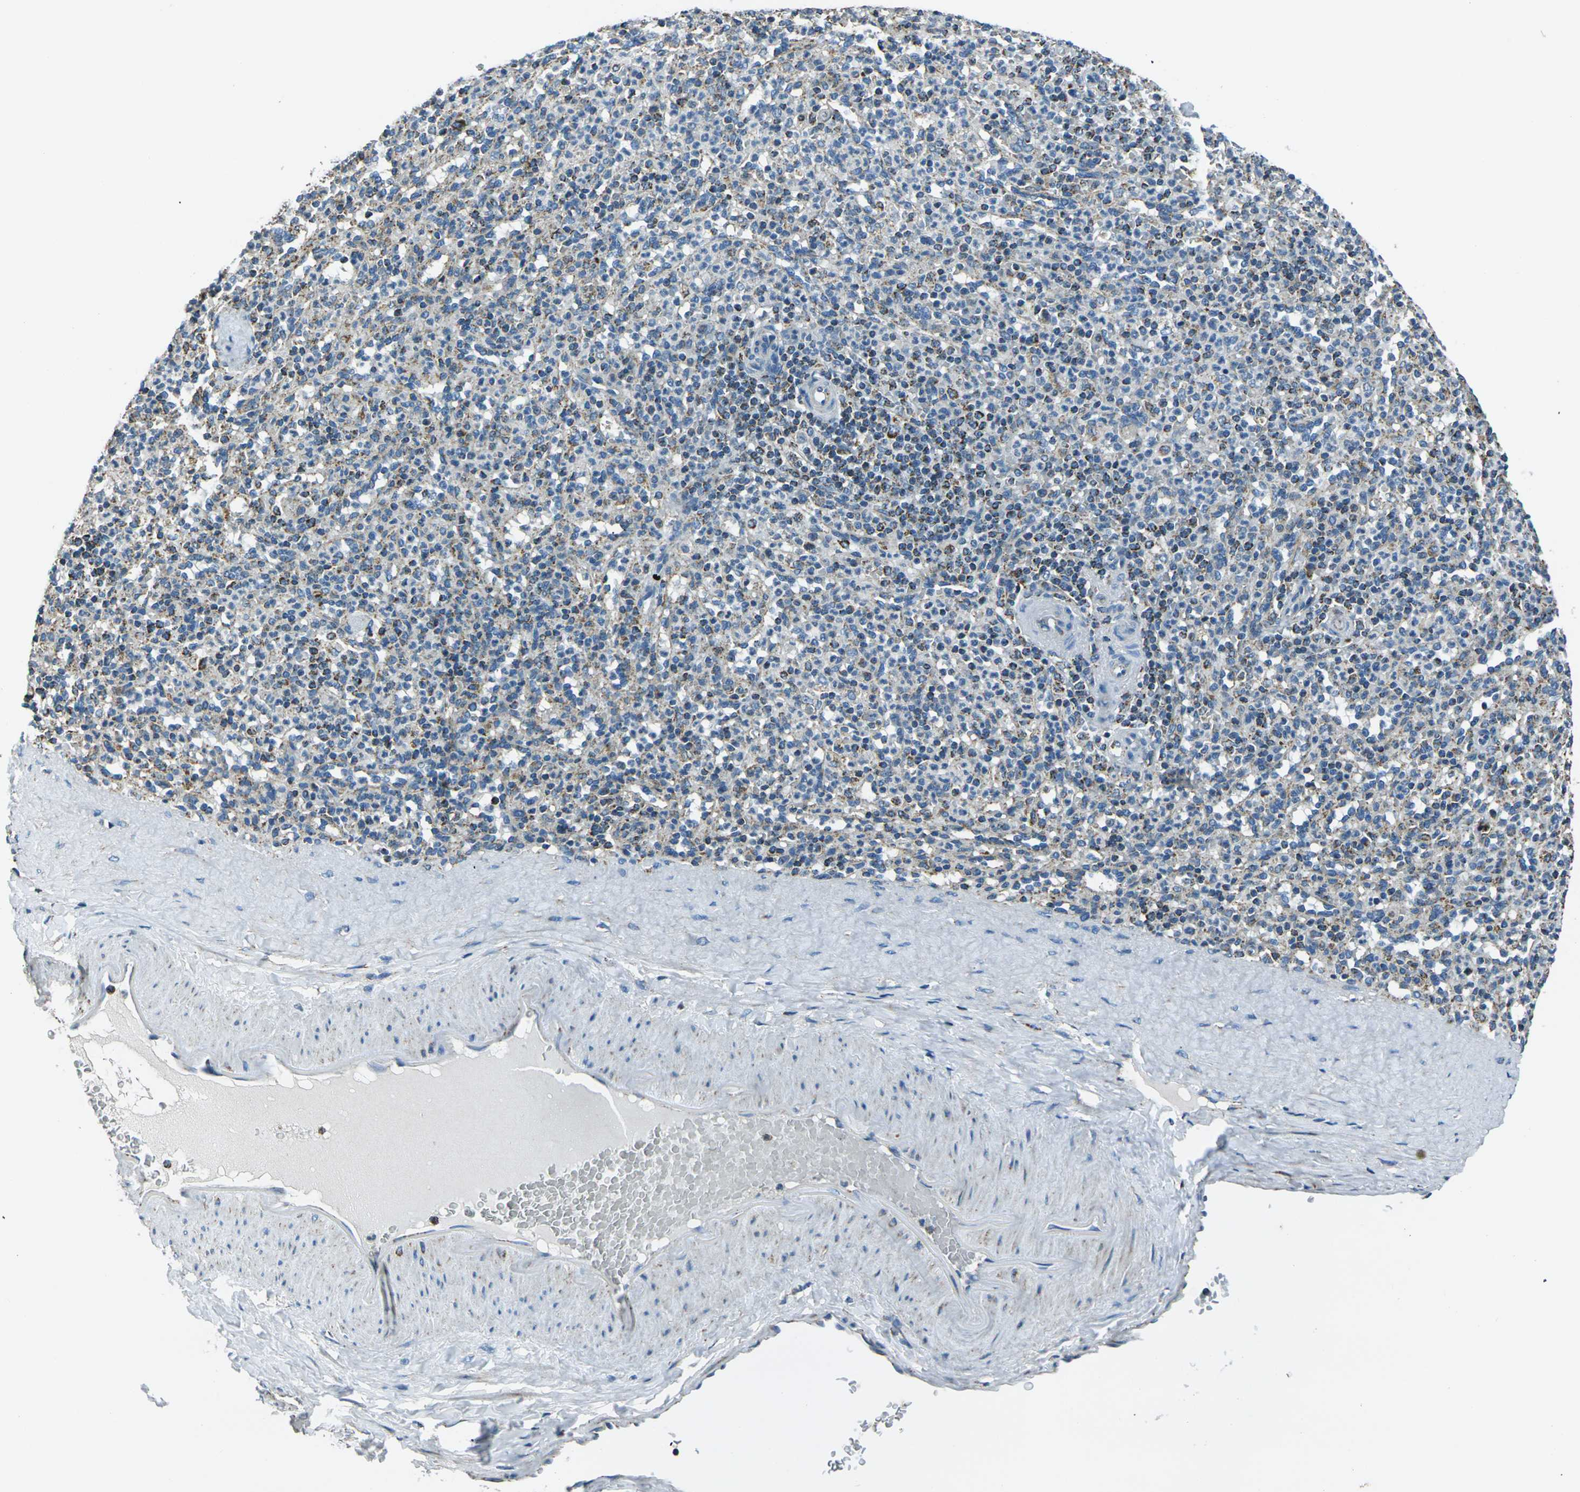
{"staining": {"intensity": "moderate", "quantity": "<25%", "location": "cytoplasmic/membranous"}, "tissue": "spleen", "cell_type": "Cells in red pulp", "image_type": "normal", "snomed": [{"axis": "morphology", "description": "Normal tissue, NOS"}, {"axis": "topography", "description": "Spleen"}], "caption": "This is an image of immunohistochemistry (IHC) staining of normal spleen, which shows moderate positivity in the cytoplasmic/membranous of cells in red pulp.", "gene": "IRF3", "patient": {"sex": "male", "age": 36}}